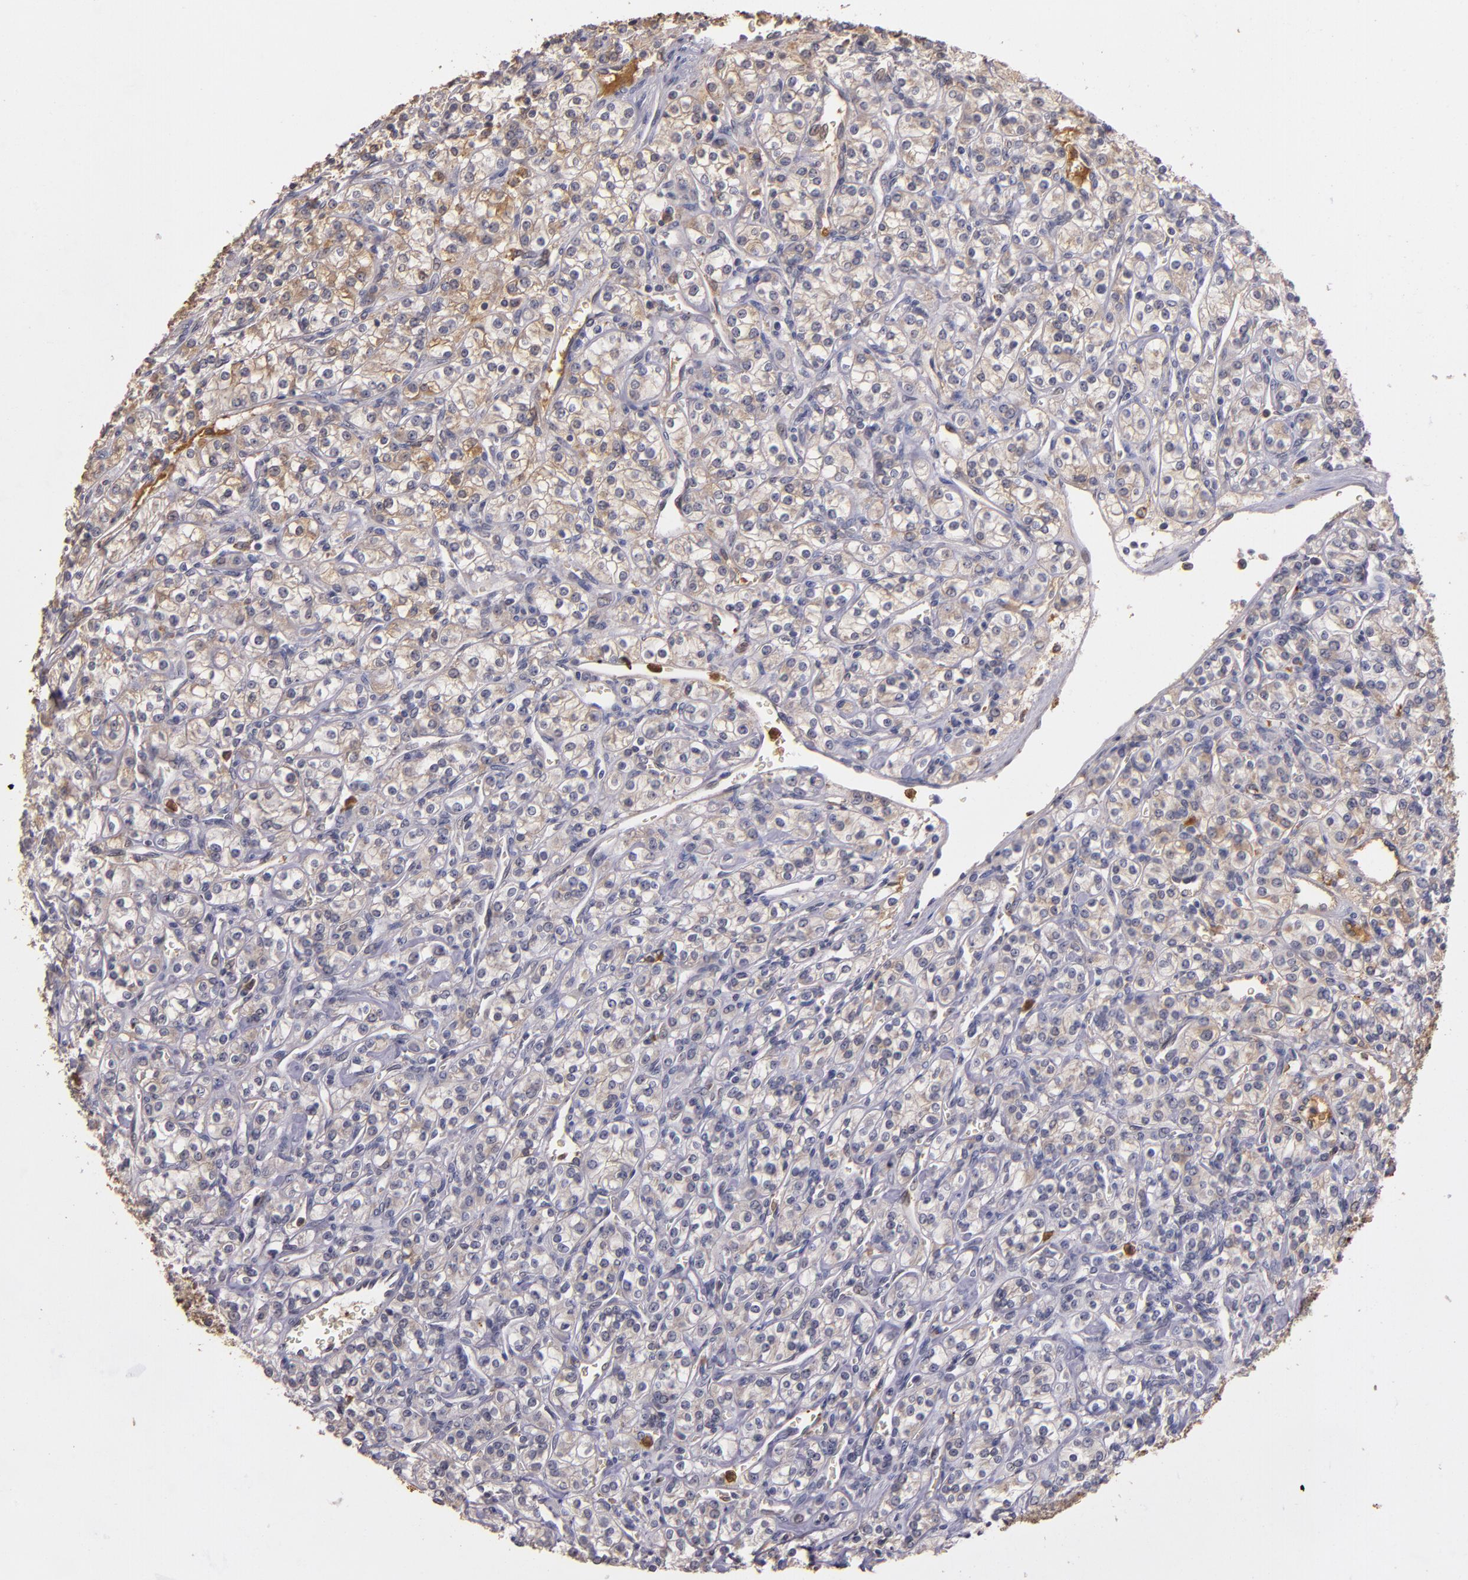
{"staining": {"intensity": "moderate", "quantity": ">75%", "location": "cytoplasmic/membranous"}, "tissue": "renal cancer", "cell_type": "Tumor cells", "image_type": "cancer", "snomed": [{"axis": "morphology", "description": "Adenocarcinoma, NOS"}, {"axis": "topography", "description": "Kidney"}], "caption": "Adenocarcinoma (renal) stained with a brown dye displays moderate cytoplasmic/membranous positive positivity in about >75% of tumor cells.", "gene": "PTS", "patient": {"sex": "male", "age": 77}}